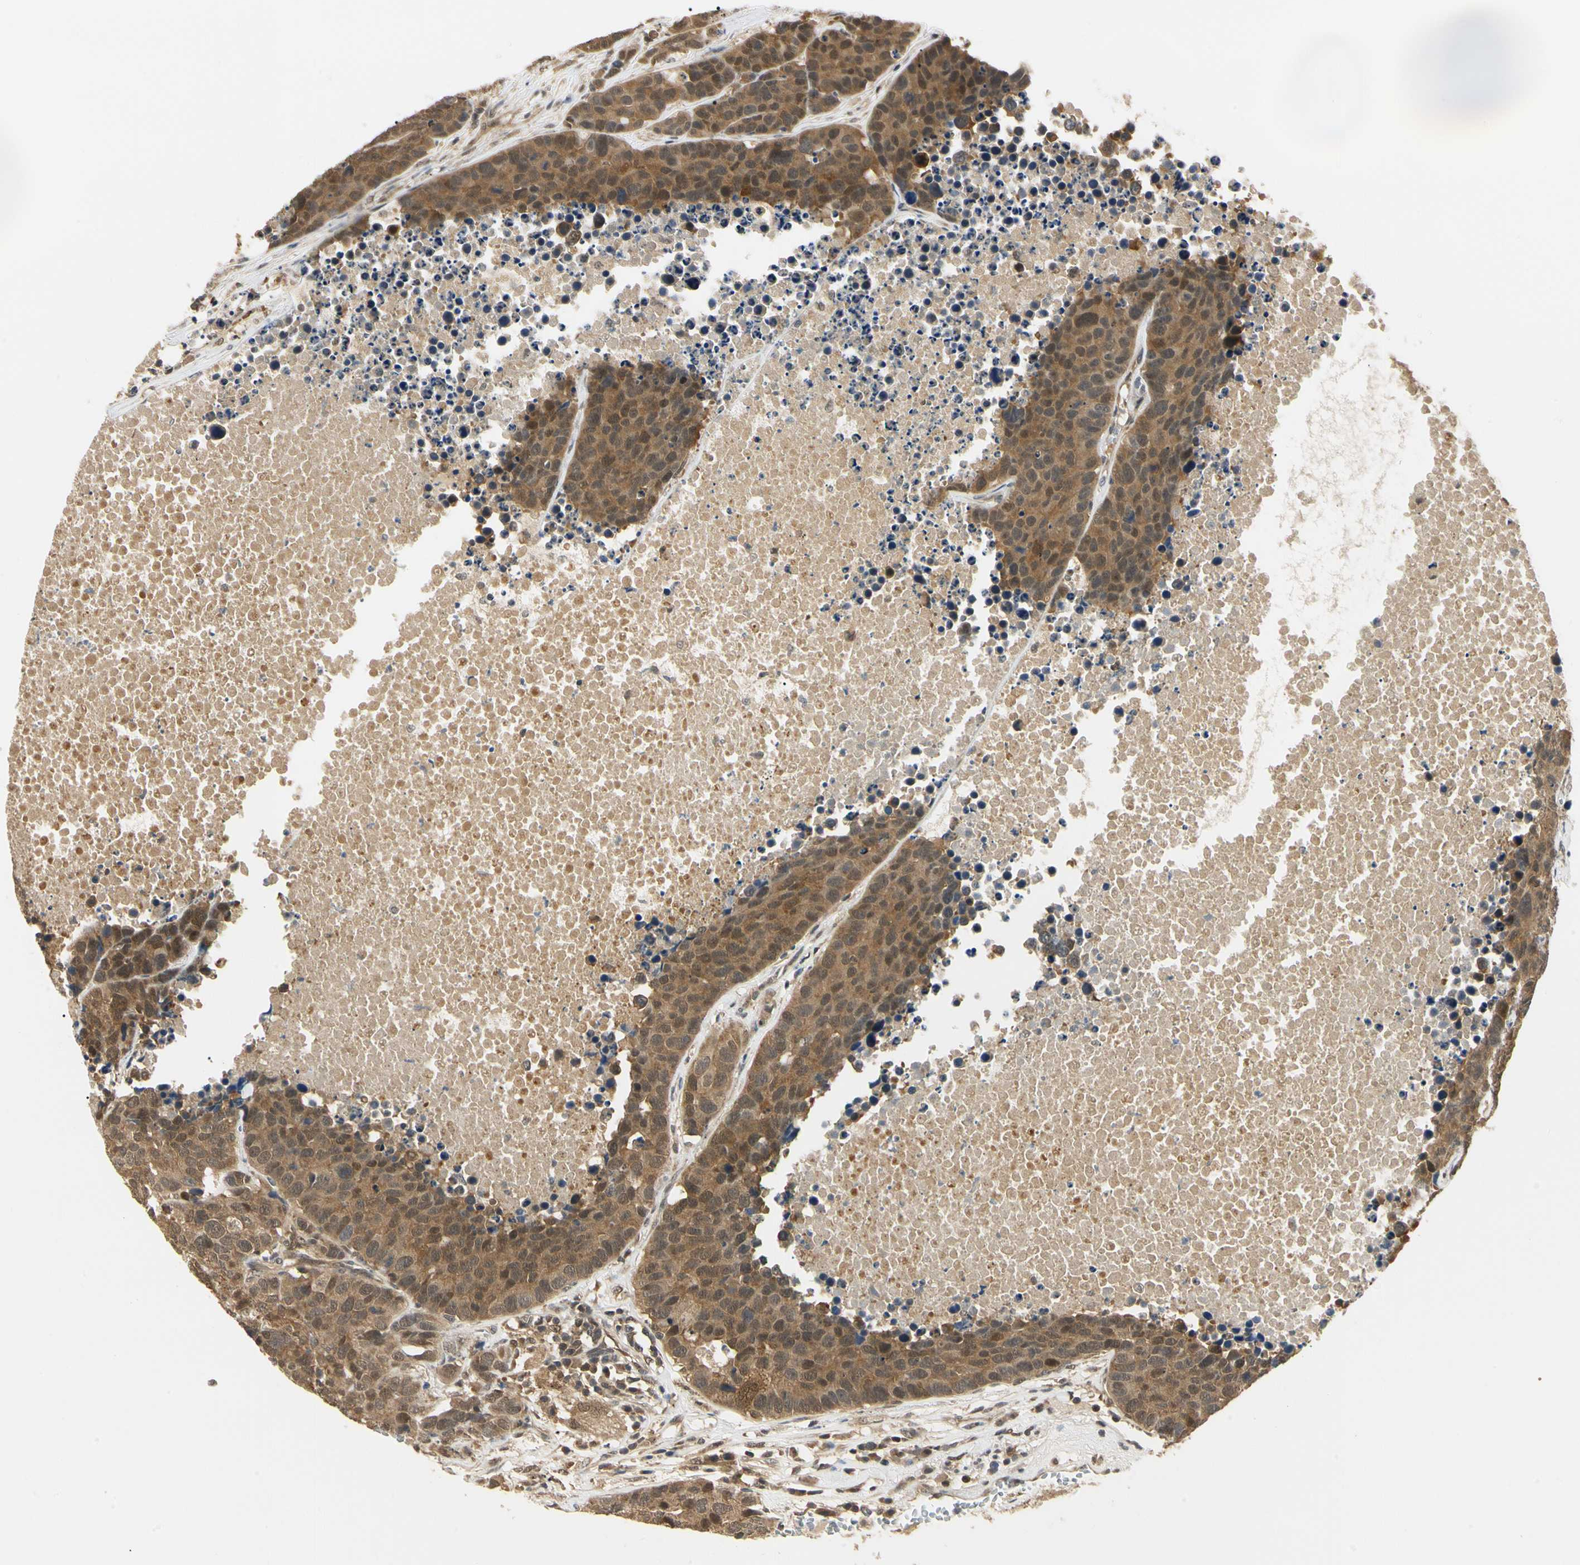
{"staining": {"intensity": "moderate", "quantity": ">75%", "location": "cytoplasmic/membranous,nuclear"}, "tissue": "carcinoid", "cell_type": "Tumor cells", "image_type": "cancer", "snomed": [{"axis": "morphology", "description": "Carcinoid, malignant, NOS"}, {"axis": "topography", "description": "Lung"}], "caption": "Immunohistochemical staining of human malignant carcinoid exhibits medium levels of moderate cytoplasmic/membranous and nuclear staining in approximately >75% of tumor cells. The staining is performed using DAB brown chromogen to label protein expression. The nuclei are counter-stained blue using hematoxylin.", "gene": "UBE2Z", "patient": {"sex": "male", "age": 60}}